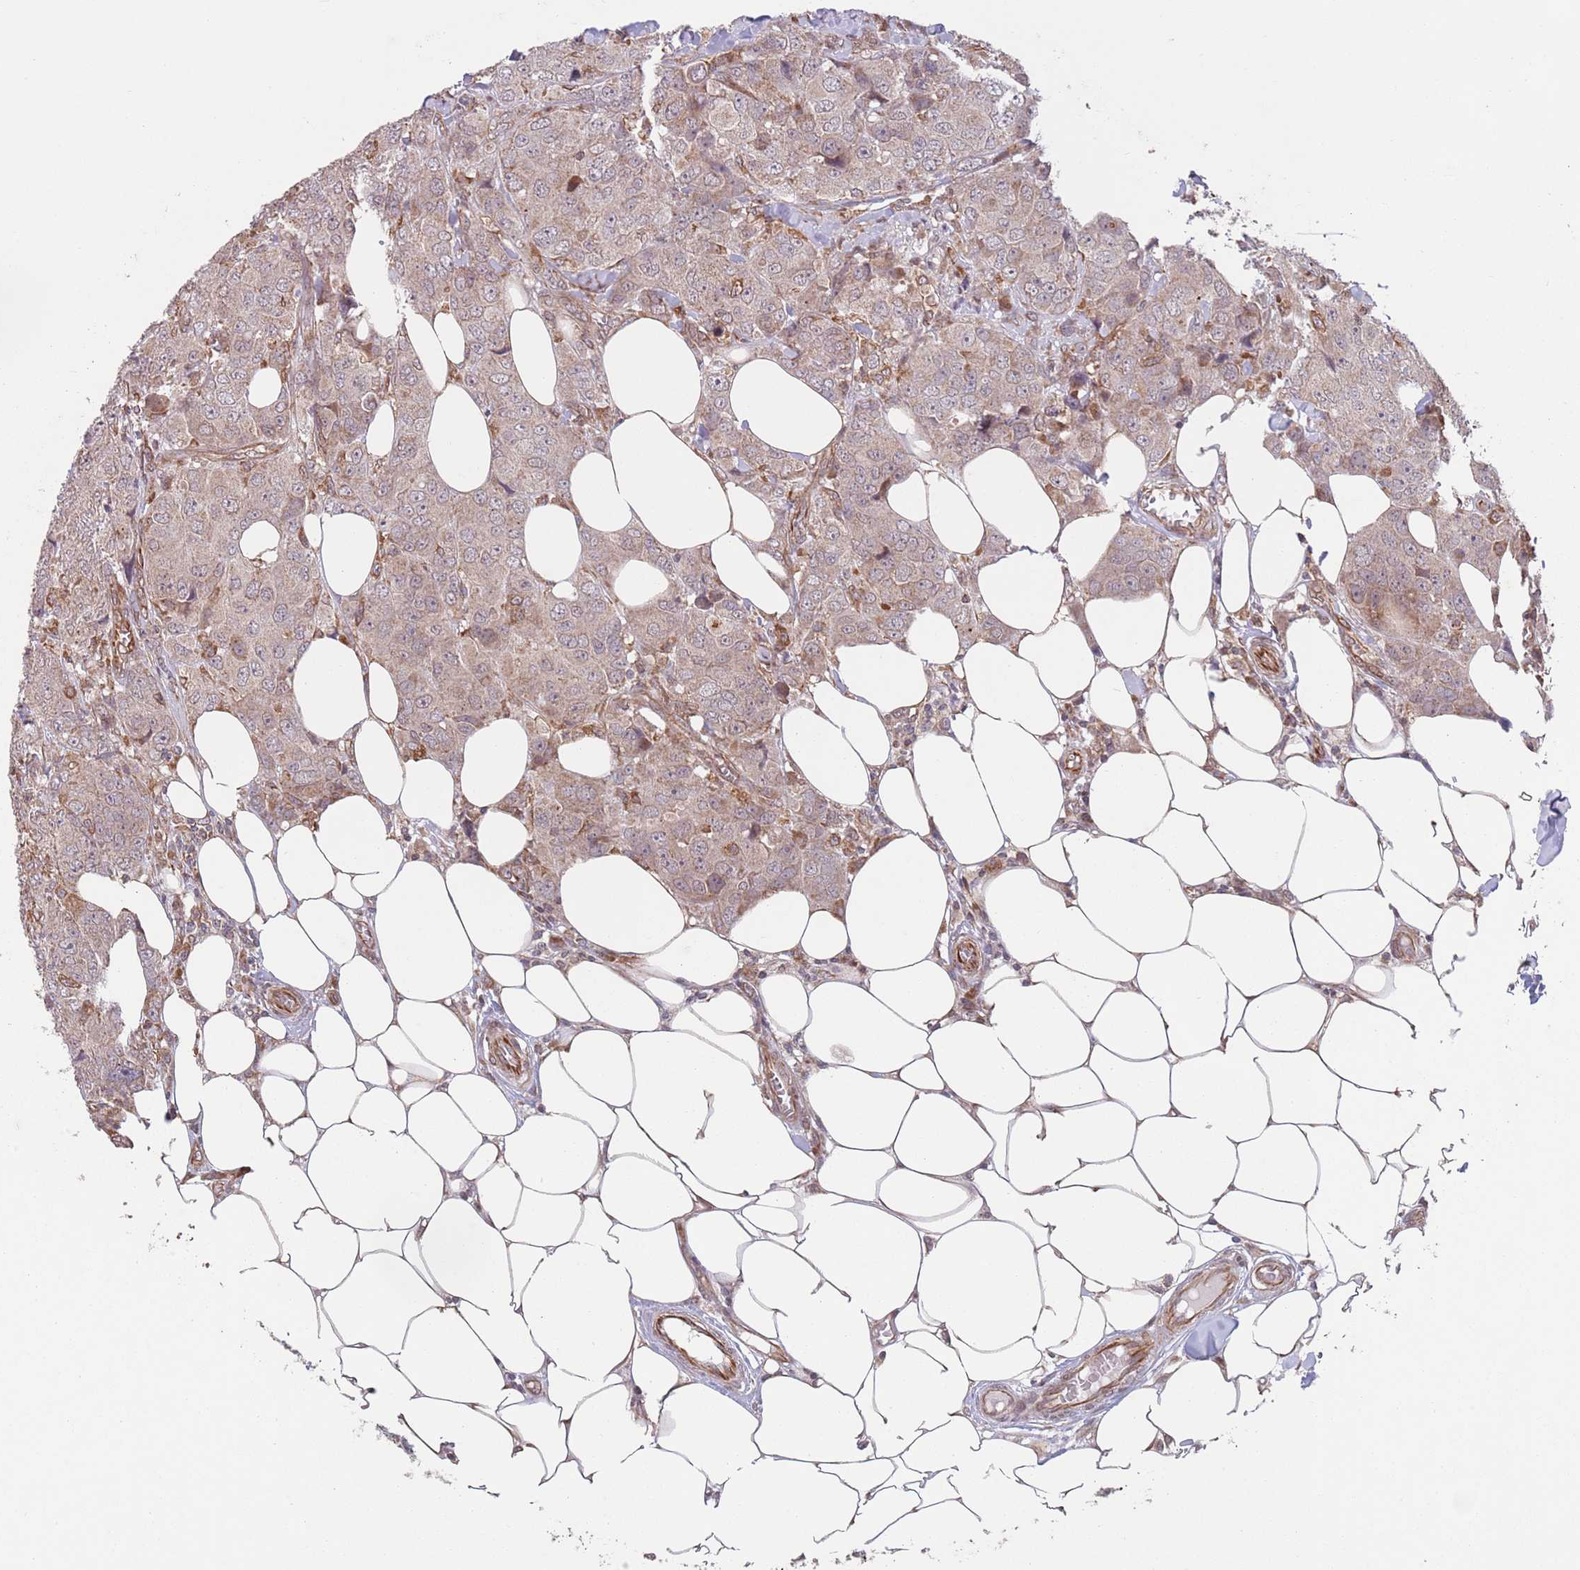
{"staining": {"intensity": "weak", "quantity": ">75%", "location": "cytoplasmic/membranous,nuclear"}, "tissue": "breast cancer", "cell_type": "Tumor cells", "image_type": "cancer", "snomed": [{"axis": "morphology", "description": "Duct carcinoma"}, {"axis": "topography", "description": "Breast"}], "caption": "The immunohistochemical stain labels weak cytoplasmic/membranous and nuclear staining in tumor cells of invasive ductal carcinoma (breast) tissue. The staining was performed using DAB (3,3'-diaminobenzidine) to visualize the protein expression in brown, while the nuclei were stained in blue with hematoxylin (Magnification: 20x).", "gene": "CHD9", "patient": {"sex": "female", "age": 43}}